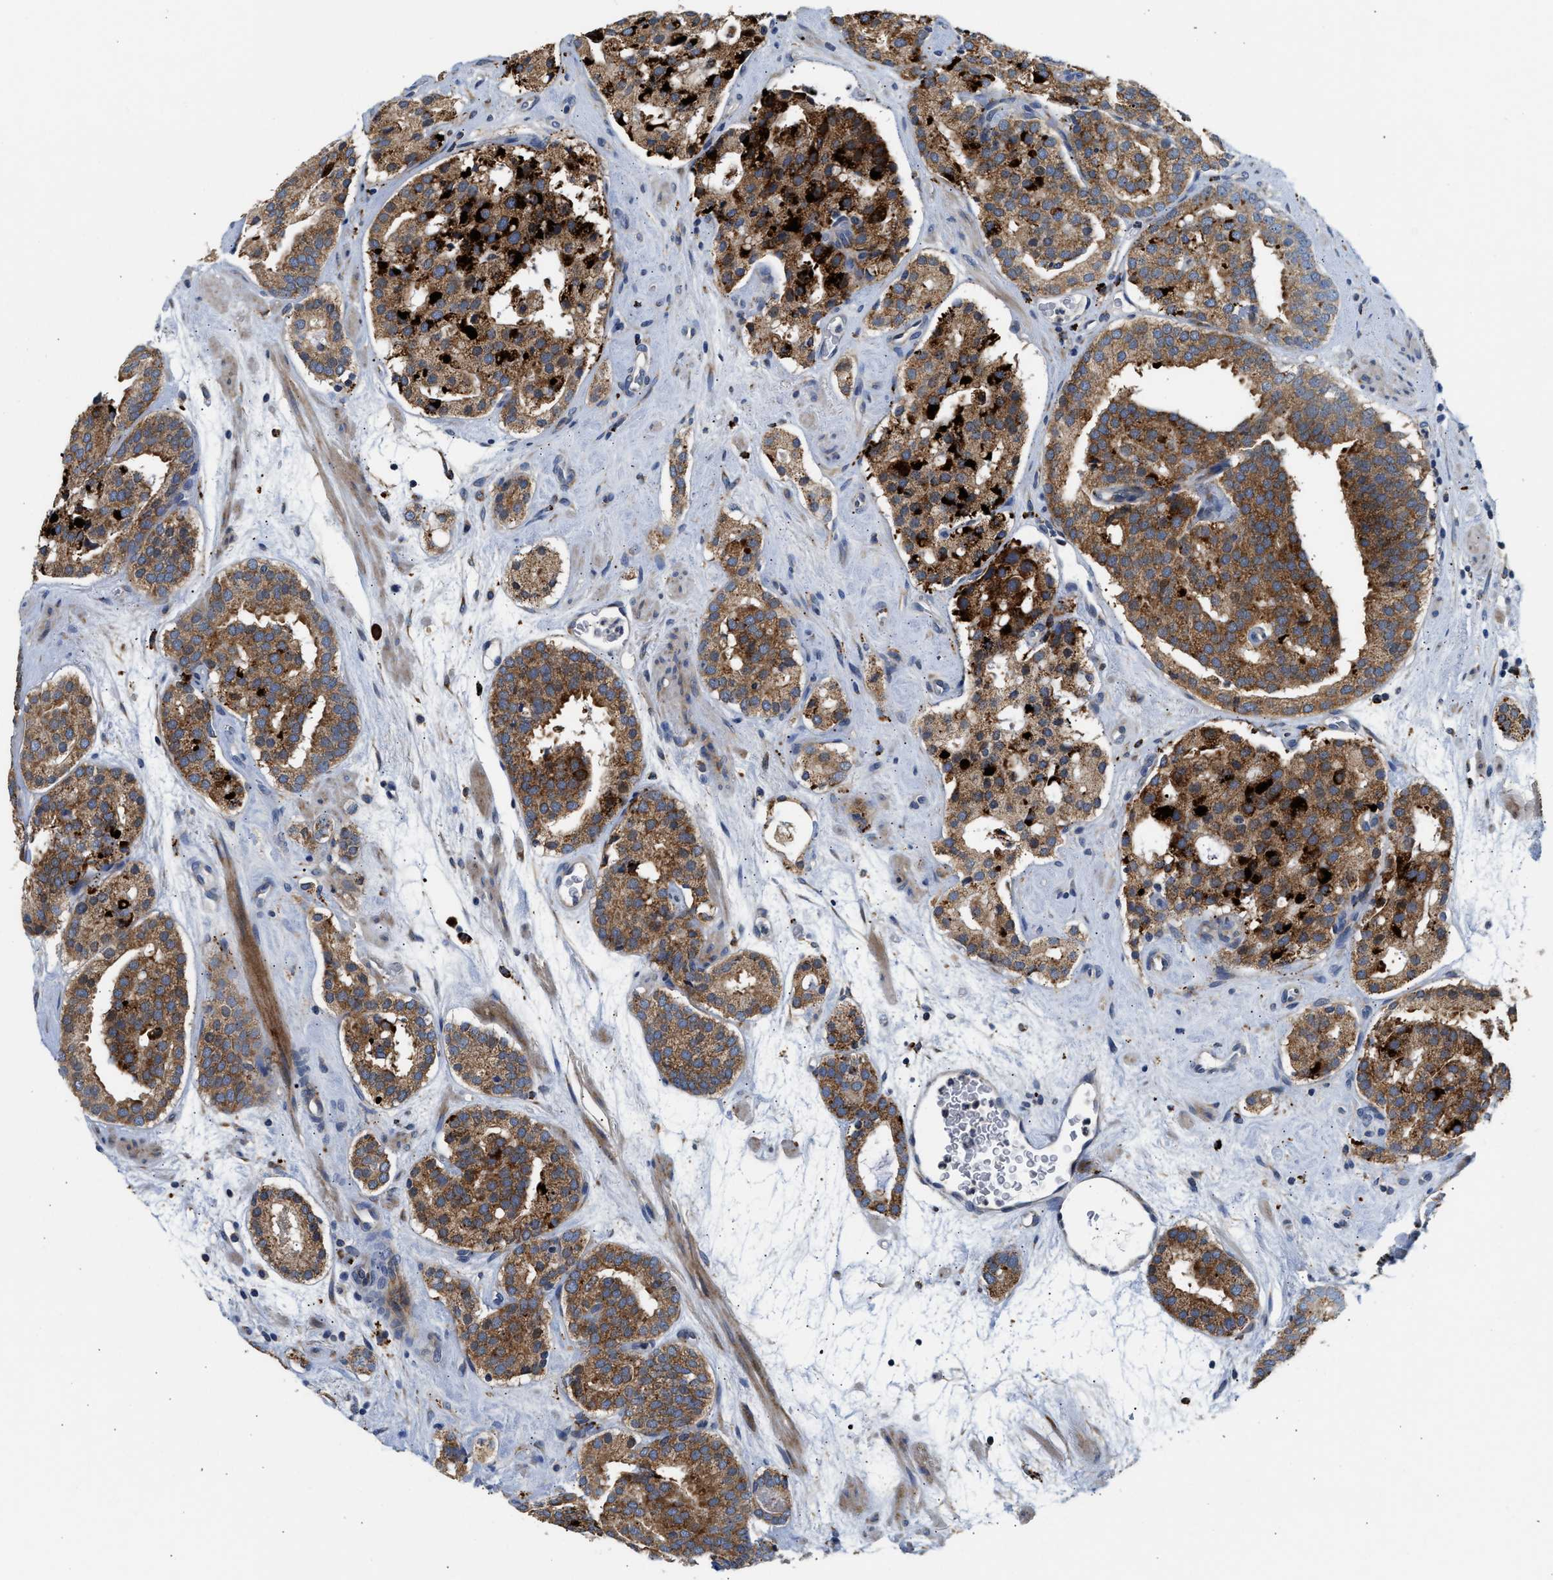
{"staining": {"intensity": "moderate", "quantity": ">75%", "location": "cytoplasmic/membranous"}, "tissue": "prostate cancer", "cell_type": "Tumor cells", "image_type": "cancer", "snomed": [{"axis": "morphology", "description": "Adenocarcinoma, Low grade"}, {"axis": "topography", "description": "Prostate"}], "caption": "Moderate cytoplasmic/membranous staining for a protein is present in about >75% of tumor cells of prostate adenocarcinoma (low-grade) using immunohistochemistry (IHC).", "gene": "AMZ1", "patient": {"sex": "male", "age": 69}}